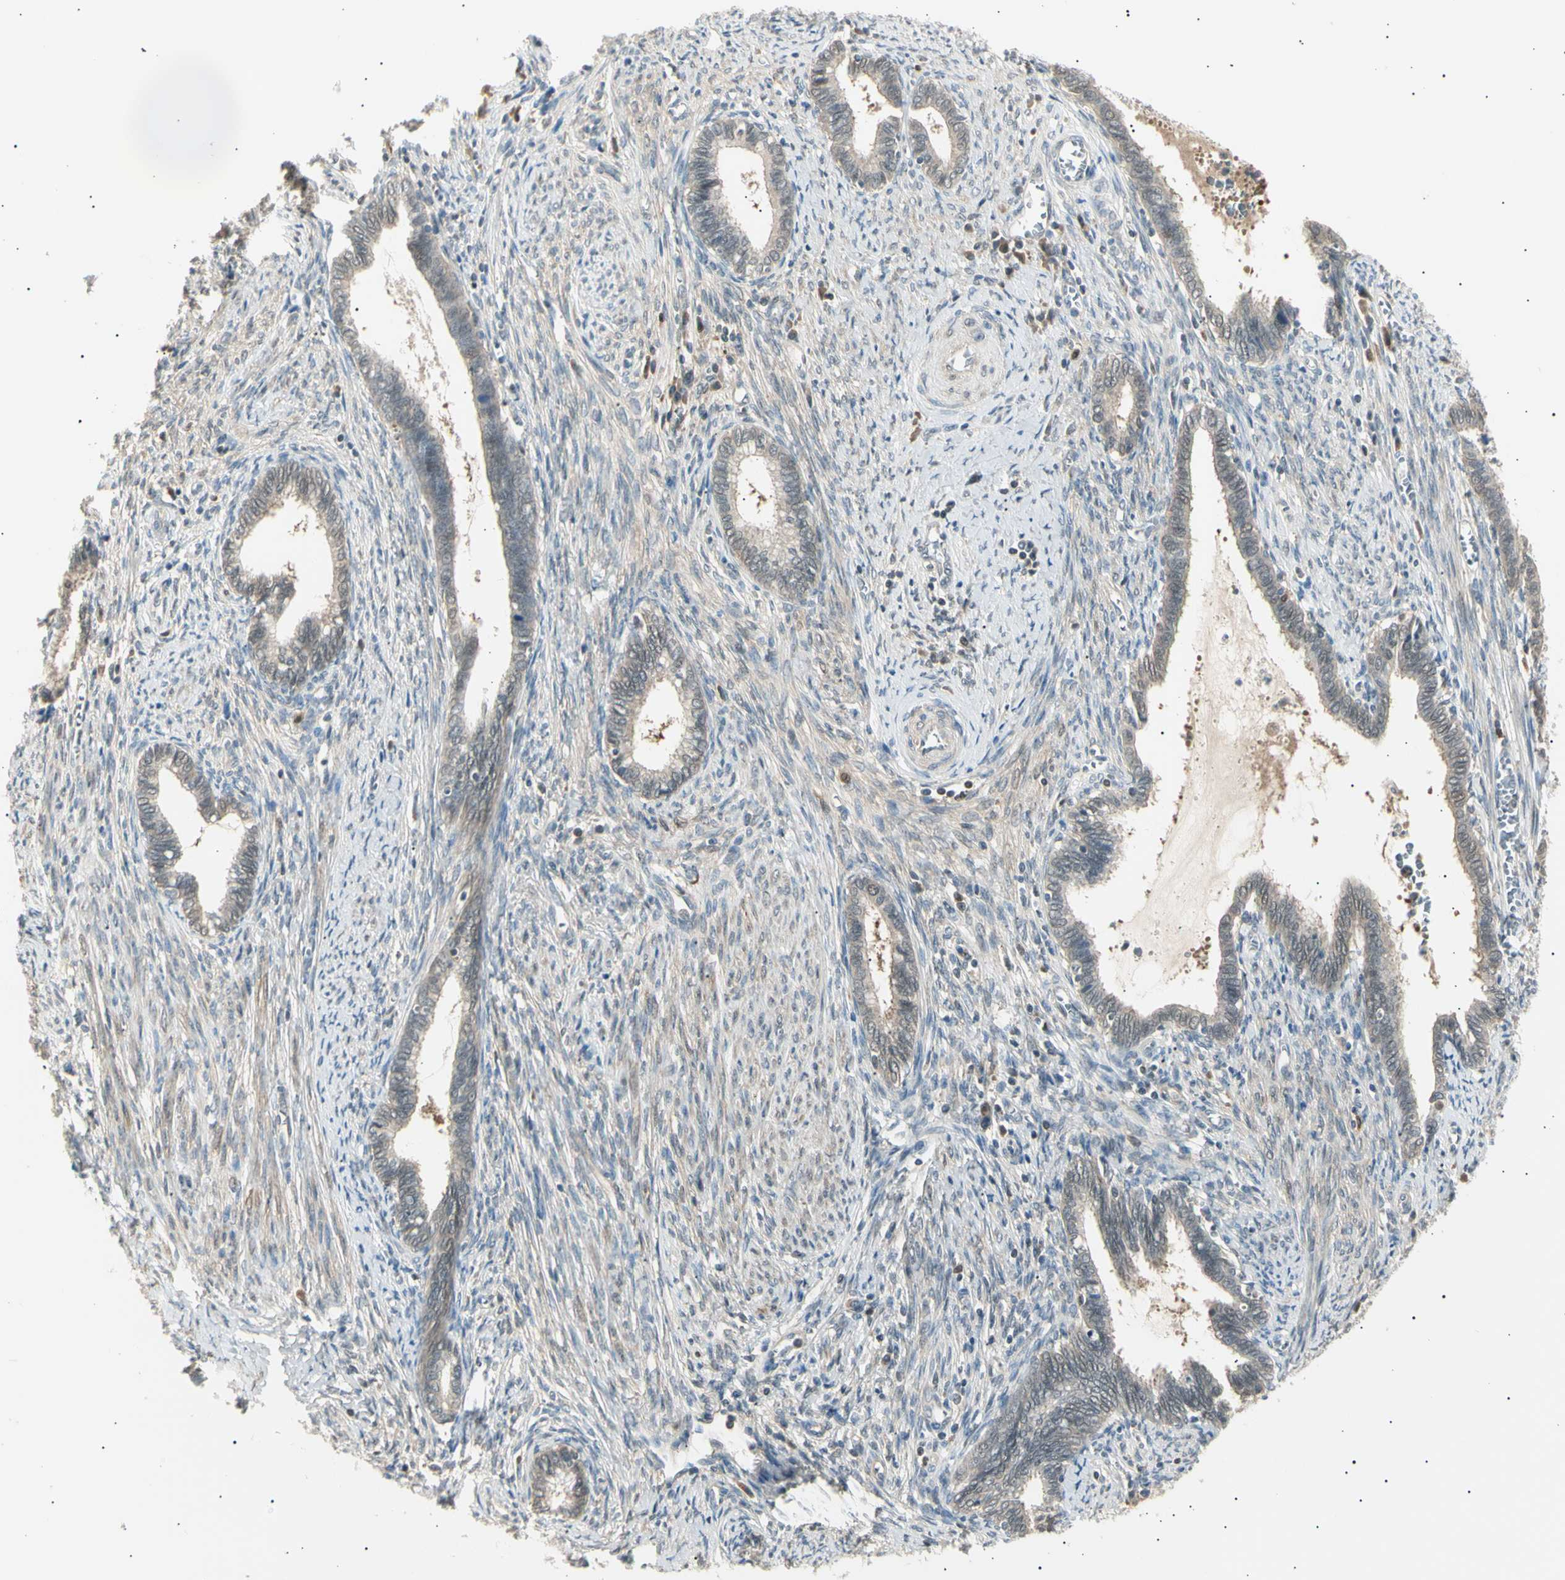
{"staining": {"intensity": "weak", "quantity": "25%-75%", "location": "cytoplasmic/membranous"}, "tissue": "cervical cancer", "cell_type": "Tumor cells", "image_type": "cancer", "snomed": [{"axis": "morphology", "description": "Adenocarcinoma, NOS"}, {"axis": "topography", "description": "Cervix"}], "caption": "A brown stain labels weak cytoplasmic/membranous positivity of a protein in cervical cancer (adenocarcinoma) tumor cells. The staining was performed using DAB (3,3'-diaminobenzidine), with brown indicating positive protein expression. Nuclei are stained blue with hematoxylin.", "gene": "LHPP", "patient": {"sex": "female", "age": 44}}